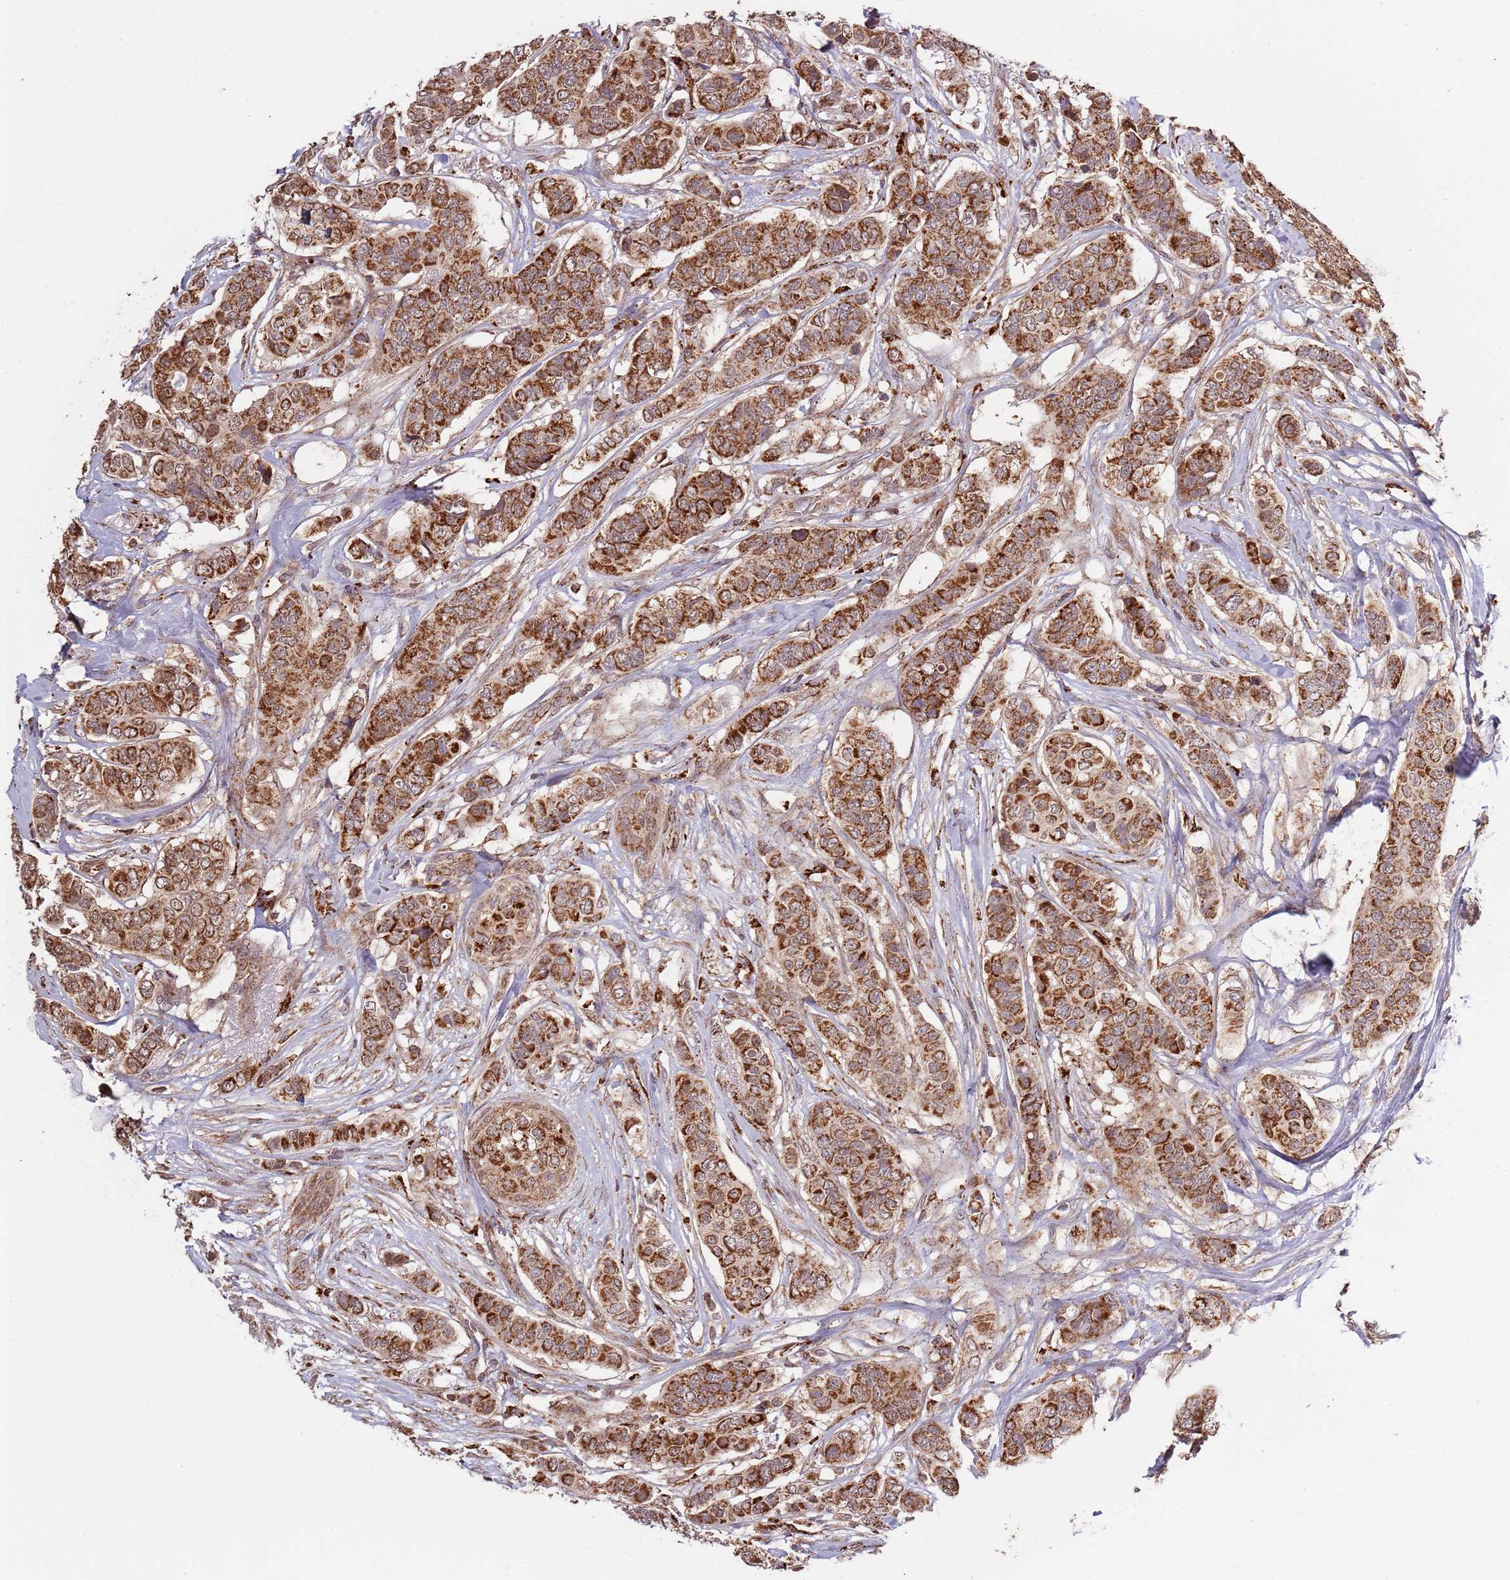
{"staining": {"intensity": "strong", "quantity": ">75%", "location": "cytoplasmic/membranous"}, "tissue": "breast cancer", "cell_type": "Tumor cells", "image_type": "cancer", "snomed": [{"axis": "morphology", "description": "Lobular carcinoma"}, {"axis": "topography", "description": "Breast"}], "caption": "Breast cancer stained for a protein (brown) shows strong cytoplasmic/membranous positive expression in about >75% of tumor cells.", "gene": "IL17RD", "patient": {"sex": "female", "age": 51}}